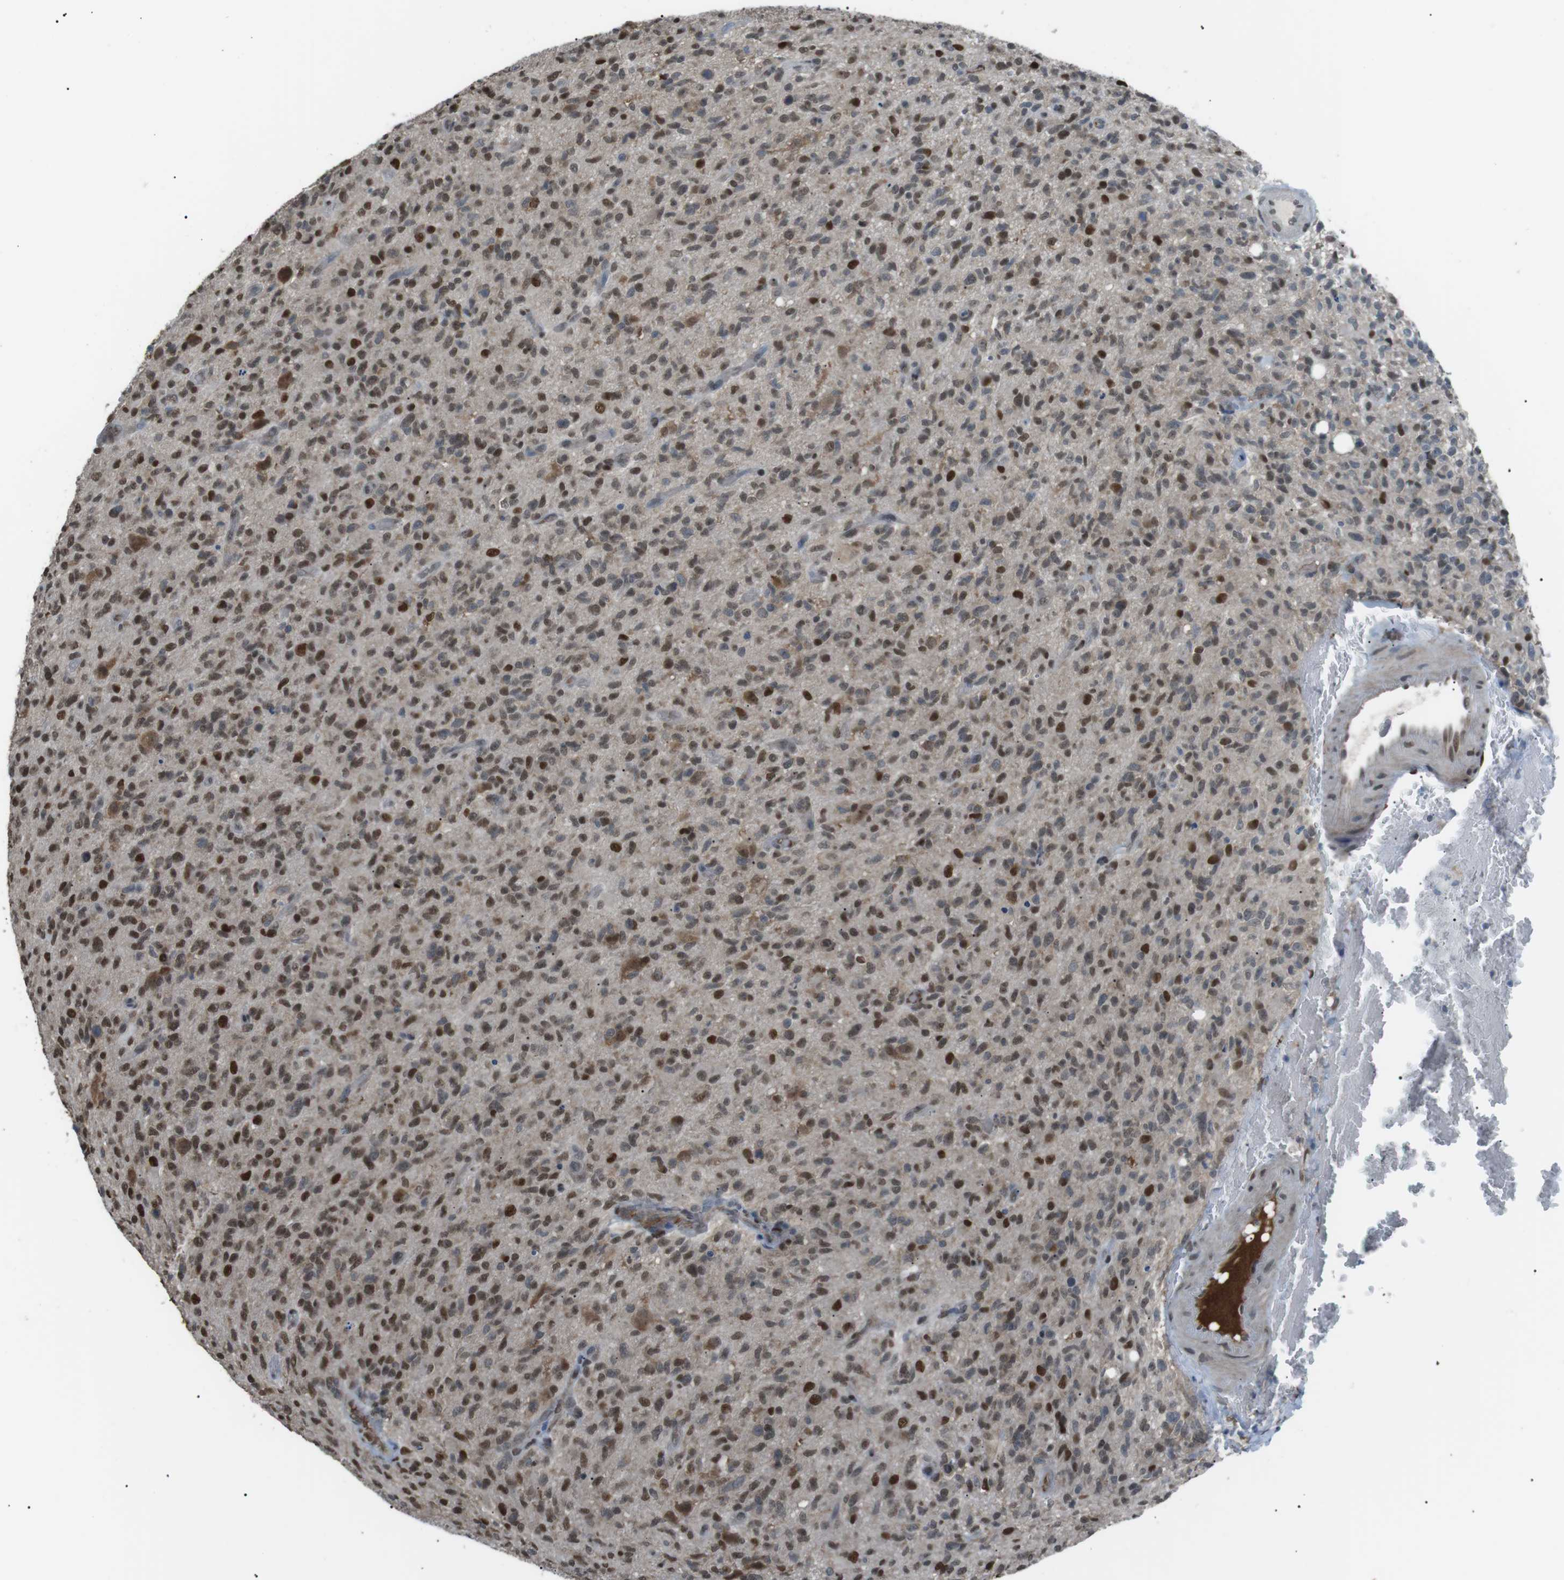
{"staining": {"intensity": "moderate", "quantity": ">75%", "location": "nuclear"}, "tissue": "glioma", "cell_type": "Tumor cells", "image_type": "cancer", "snomed": [{"axis": "morphology", "description": "Glioma, malignant, High grade"}, {"axis": "topography", "description": "Brain"}], "caption": "Protein staining of malignant glioma (high-grade) tissue reveals moderate nuclear positivity in approximately >75% of tumor cells.", "gene": "SRPK2", "patient": {"sex": "male", "age": 71}}